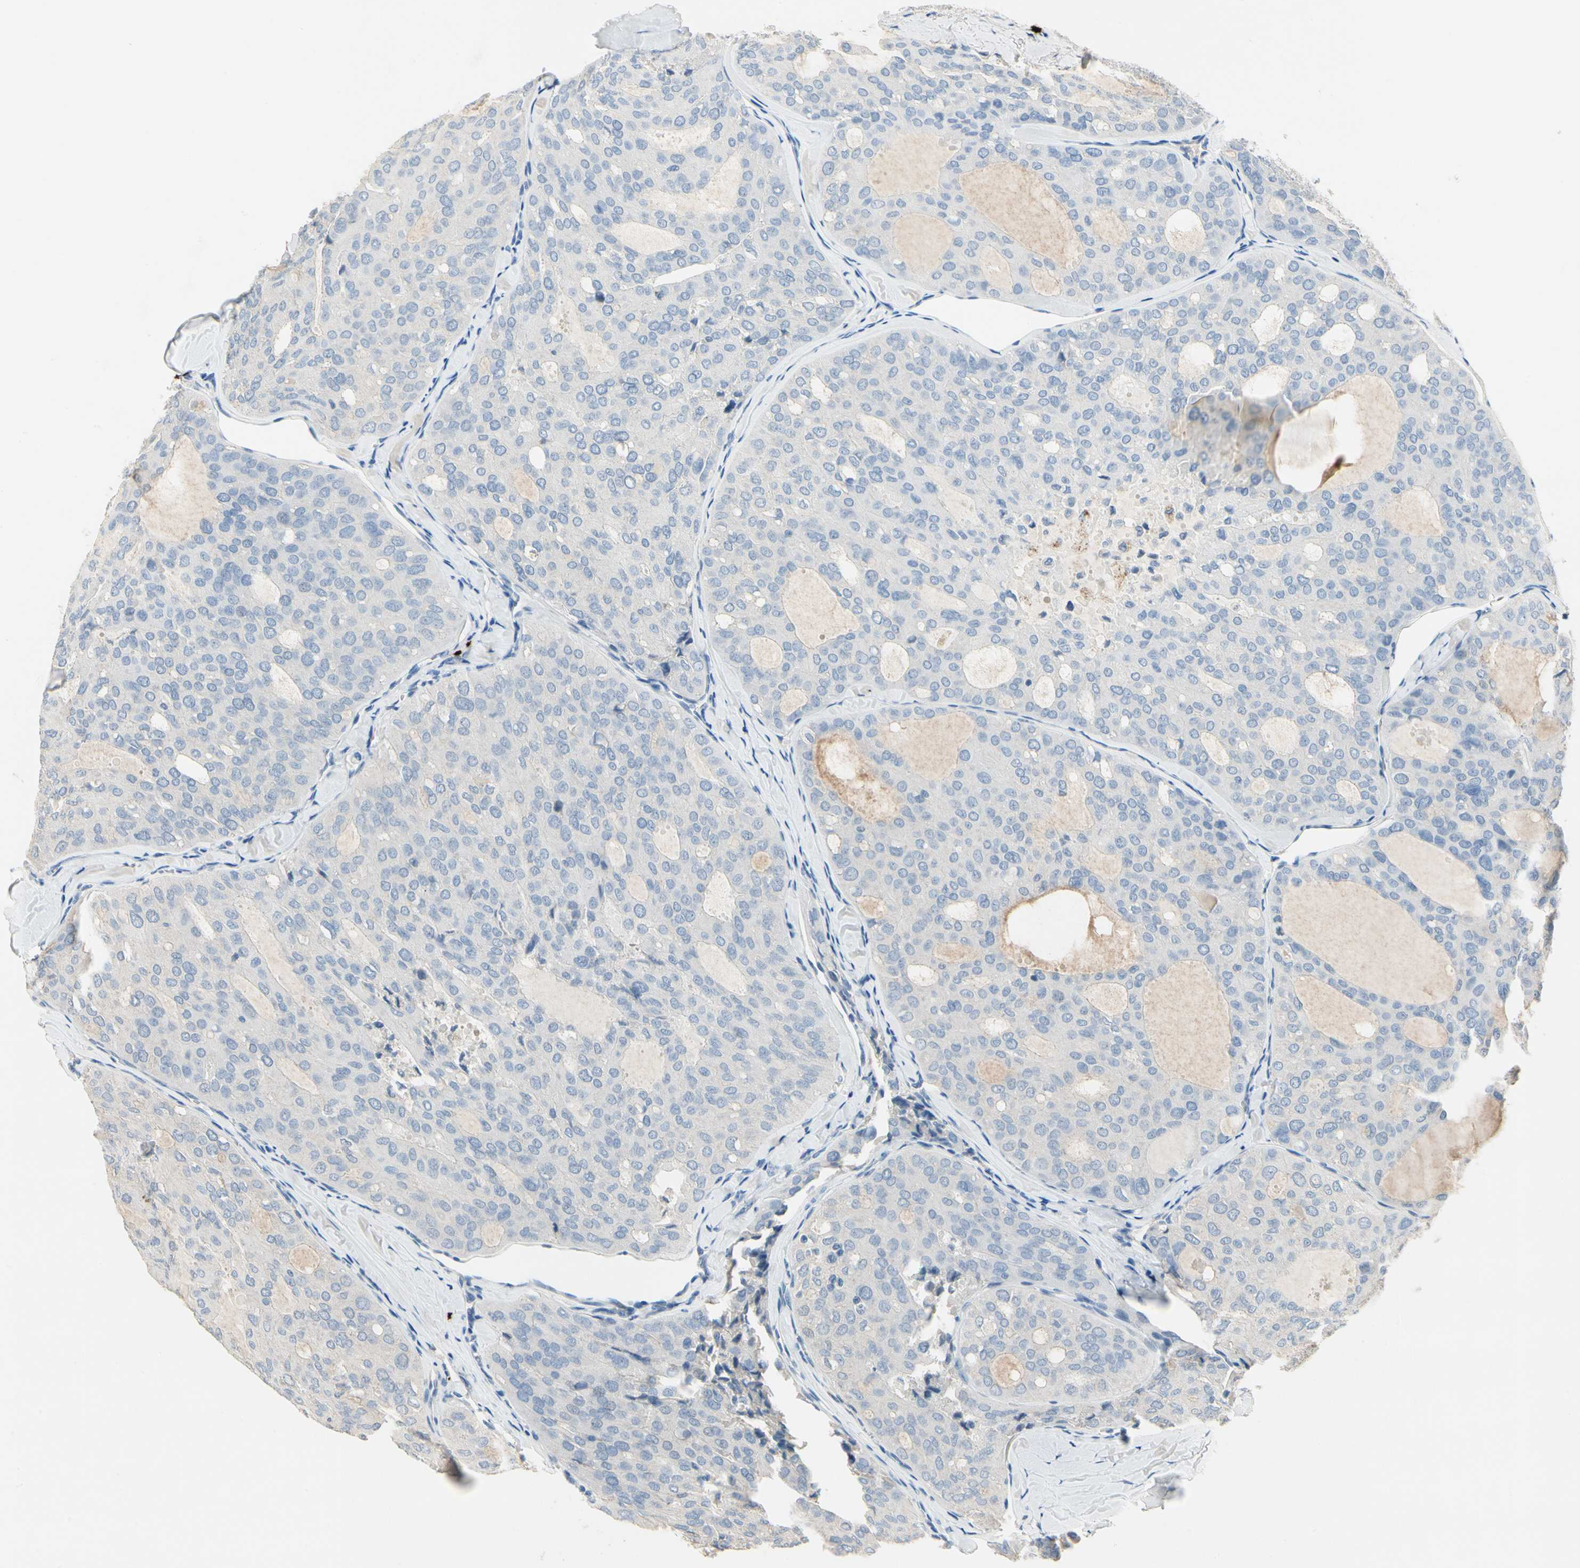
{"staining": {"intensity": "negative", "quantity": "none", "location": "none"}, "tissue": "thyroid cancer", "cell_type": "Tumor cells", "image_type": "cancer", "snomed": [{"axis": "morphology", "description": "Follicular adenoma carcinoma, NOS"}, {"axis": "topography", "description": "Thyroid gland"}], "caption": "Protein analysis of follicular adenoma carcinoma (thyroid) shows no significant positivity in tumor cells.", "gene": "CPA3", "patient": {"sex": "male", "age": 75}}